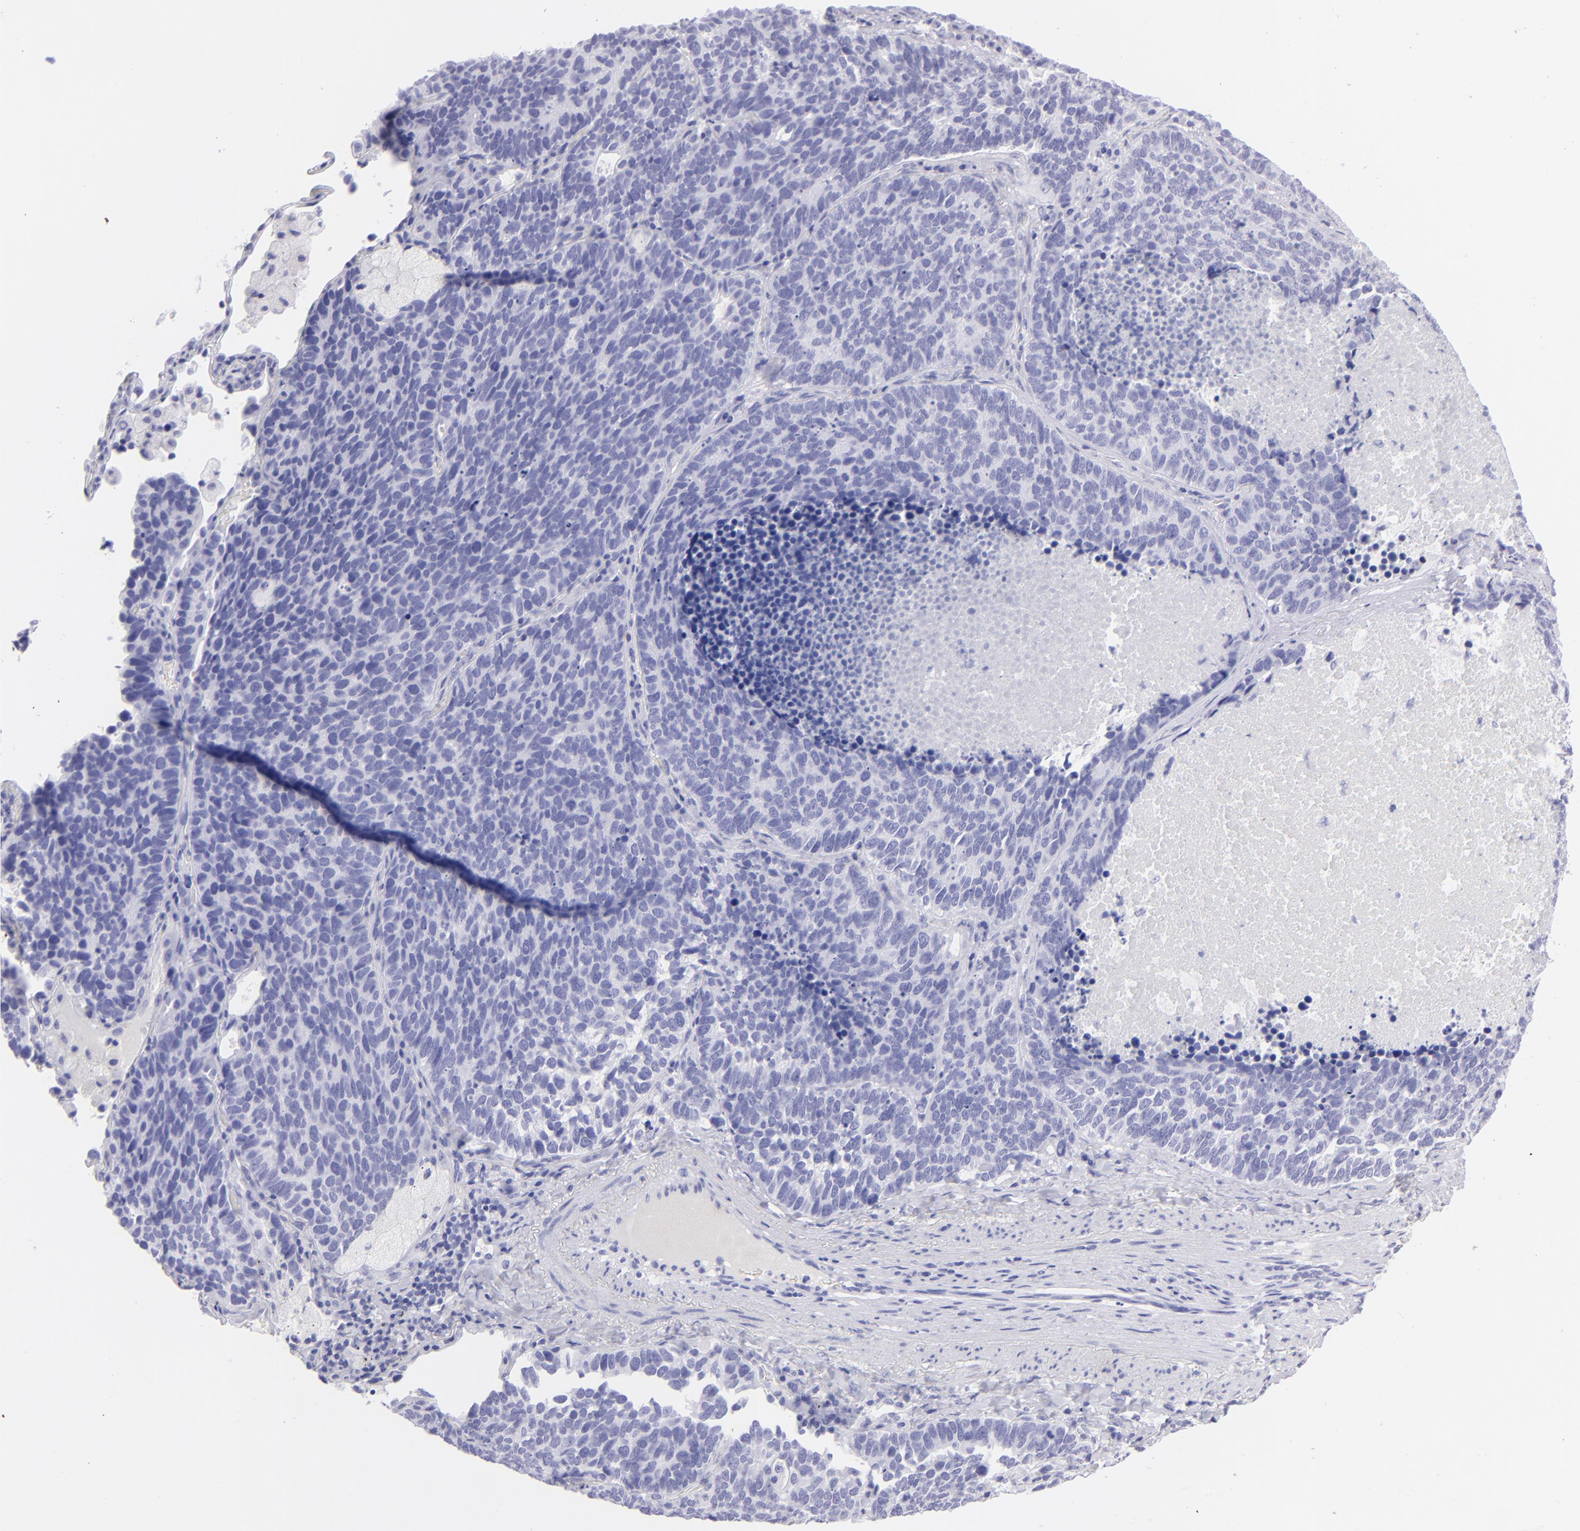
{"staining": {"intensity": "negative", "quantity": "none", "location": "none"}, "tissue": "lung cancer", "cell_type": "Tumor cells", "image_type": "cancer", "snomed": [{"axis": "morphology", "description": "Neoplasm, malignant, NOS"}, {"axis": "topography", "description": "Lung"}], "caption": "Tumor cells show no significant staining in lung neoplasm (malignant). (DAB (3,3'-diaminobenzidine) immunohistochemistry (IHC) with hematoxylin counter stain).", "gene": "SLC1A2", "patient": {"sex": "female", "age": 75}}